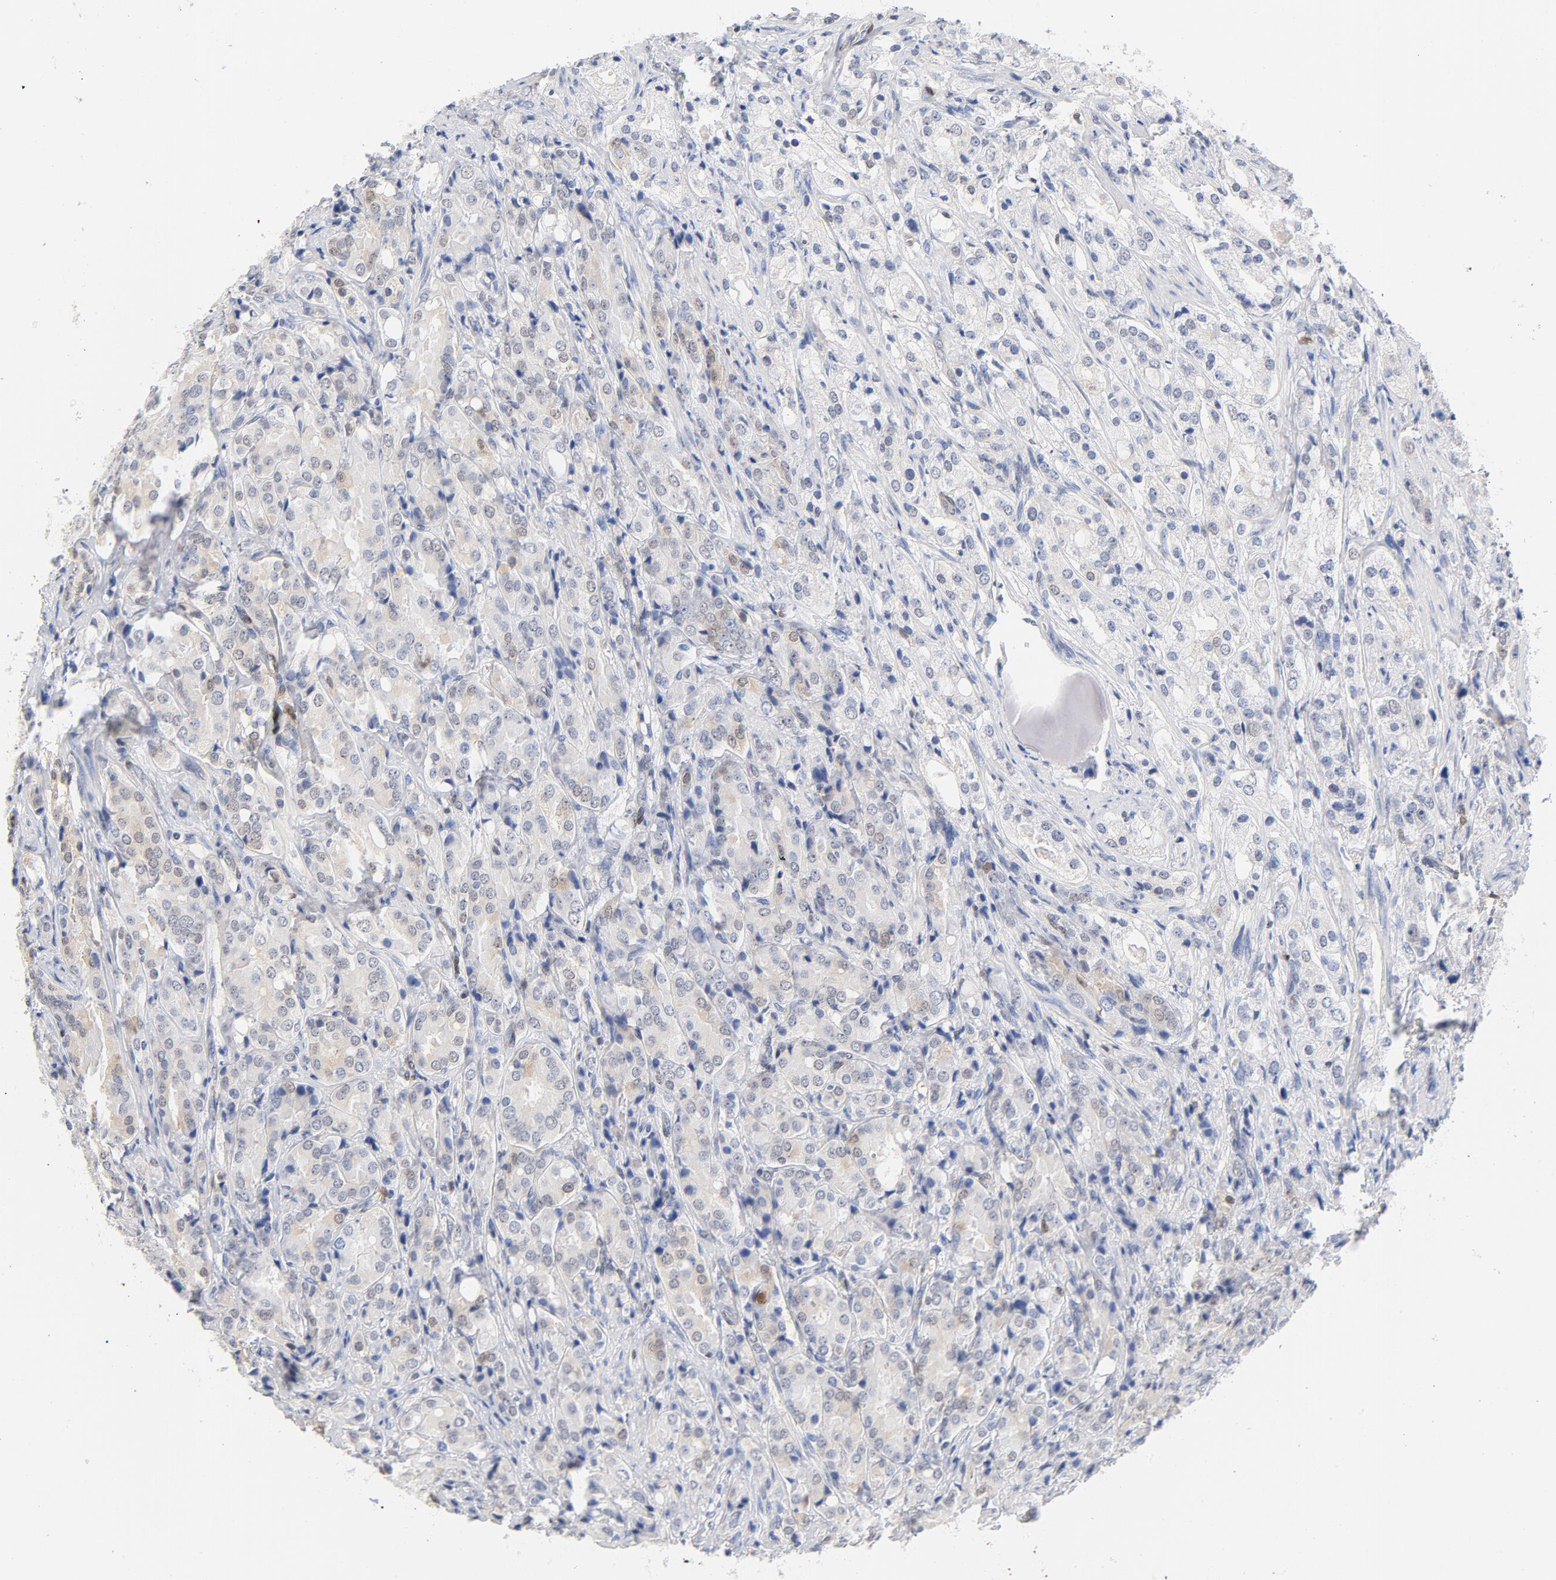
{"staining": {"intensity": "weak", "quantity": "<25%", "location": "cytoplasmic/membranous"}, "tissue": "prostate cancer", "cell_type": "Tumor cells", "image_type": "cancer", "snomed": [{"axis": "morphology", "description": "Adenocarcinoma, High grade"}, {"axis": "topography", "description": "Prostate"}], "caption": "Prostate cancer (adenocarcinoma (high-grade)) was stained to show a protein in brown. There is no significant positivity in tumor cells.", "gene": "CDKN1B", "patient": {"sex": "male", "age": 68}}